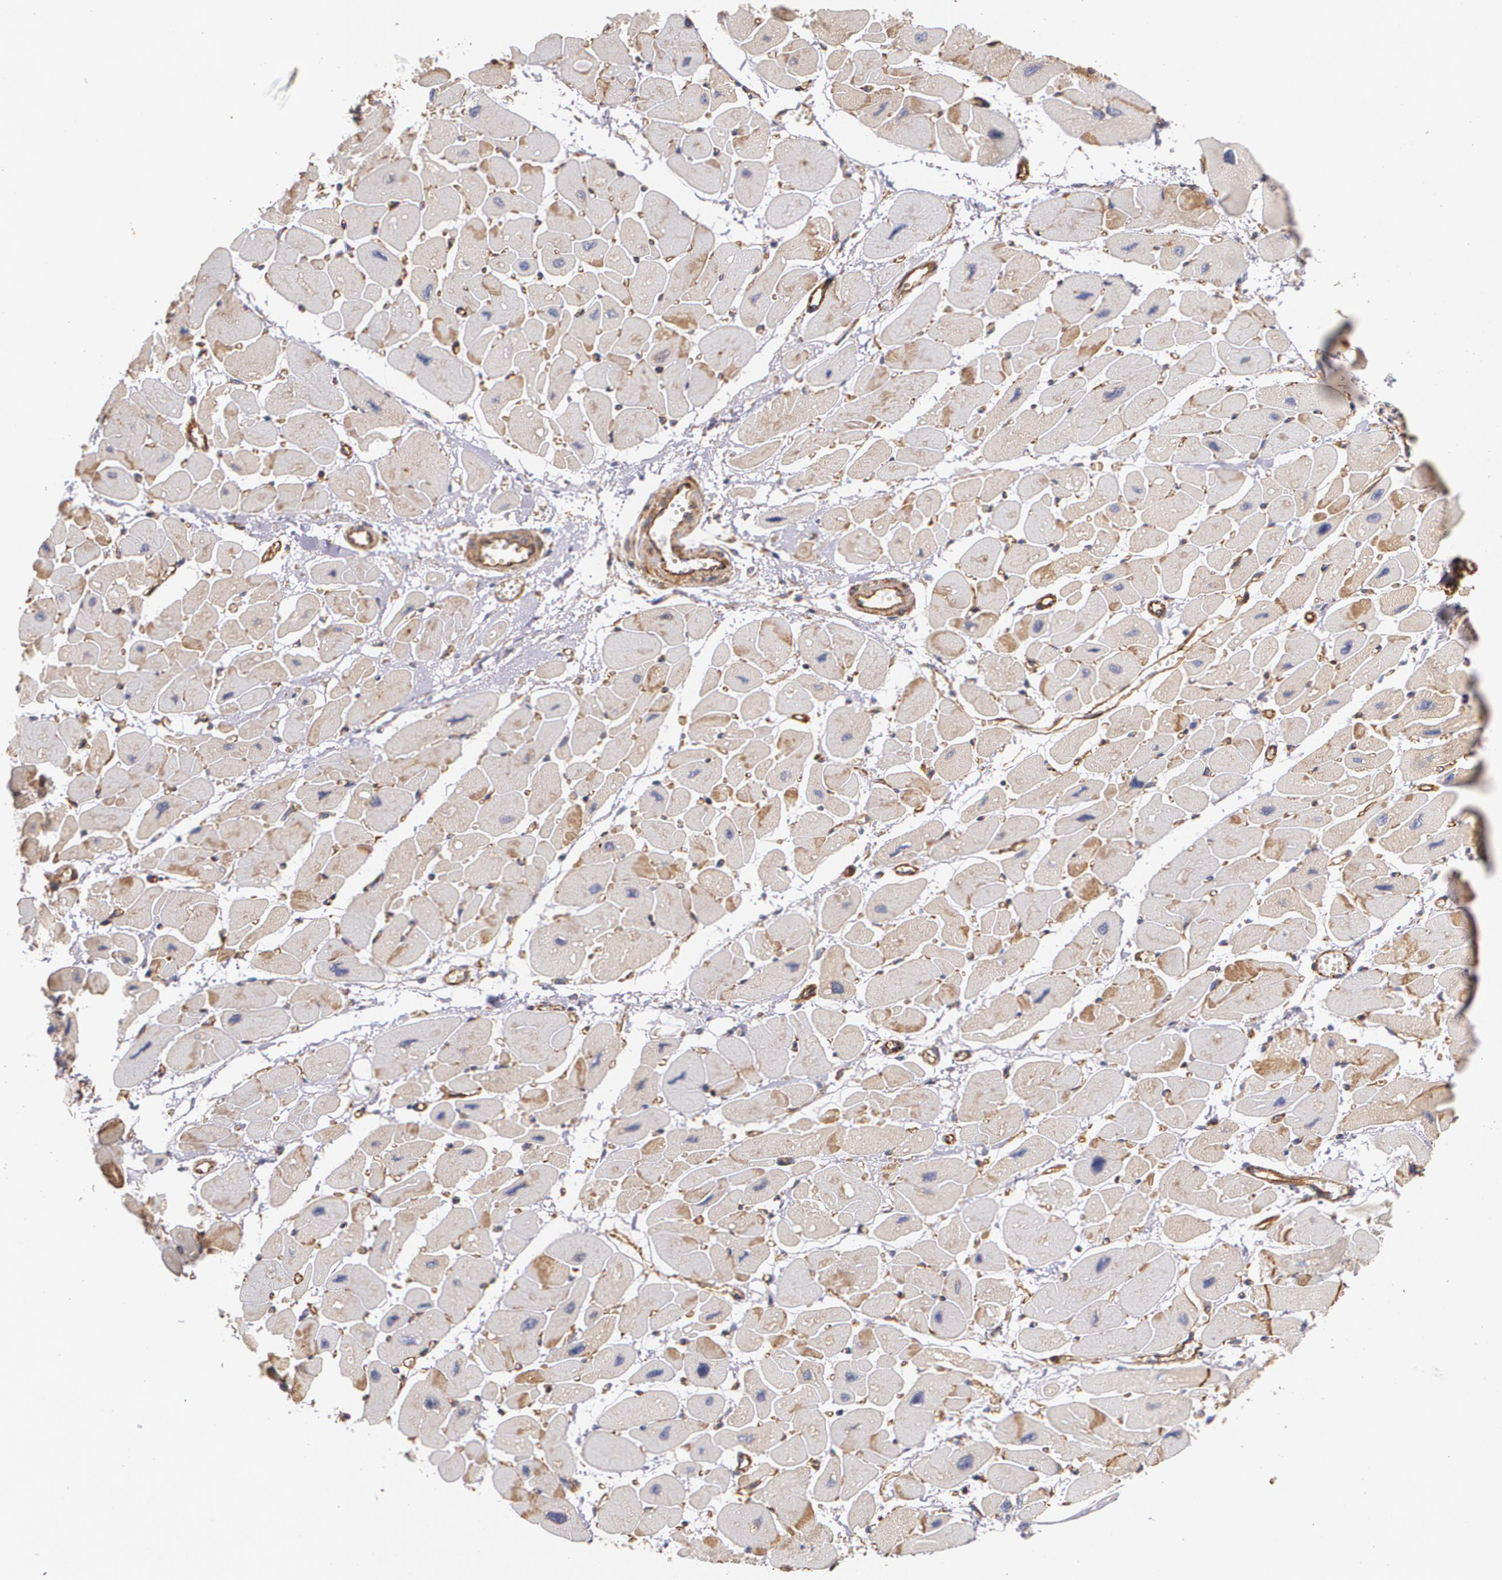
{"staining": {"intensity": "moderate", "quantity": ">75%", "location": "cytoplasmic/membranous"}, "tissue": "heart muscle", "cell_type": "Cardiomyocytes", "image_type": "normal", "snomed": [{"axis": "morphology", "description": "Normal tissue, NOS"}, {"axis": "topography", "description": "Heart"}], "caption": "Immunohistochemistry (IHC) image of normal human heart muscle stained for a protein (brown), which reveals medium levels of moderate cytoplasmic/membranous expression in approximately >75% of cardiomyocytes.", "gene": "TJP1", "patient": {"sex": "female", "age": 54}}